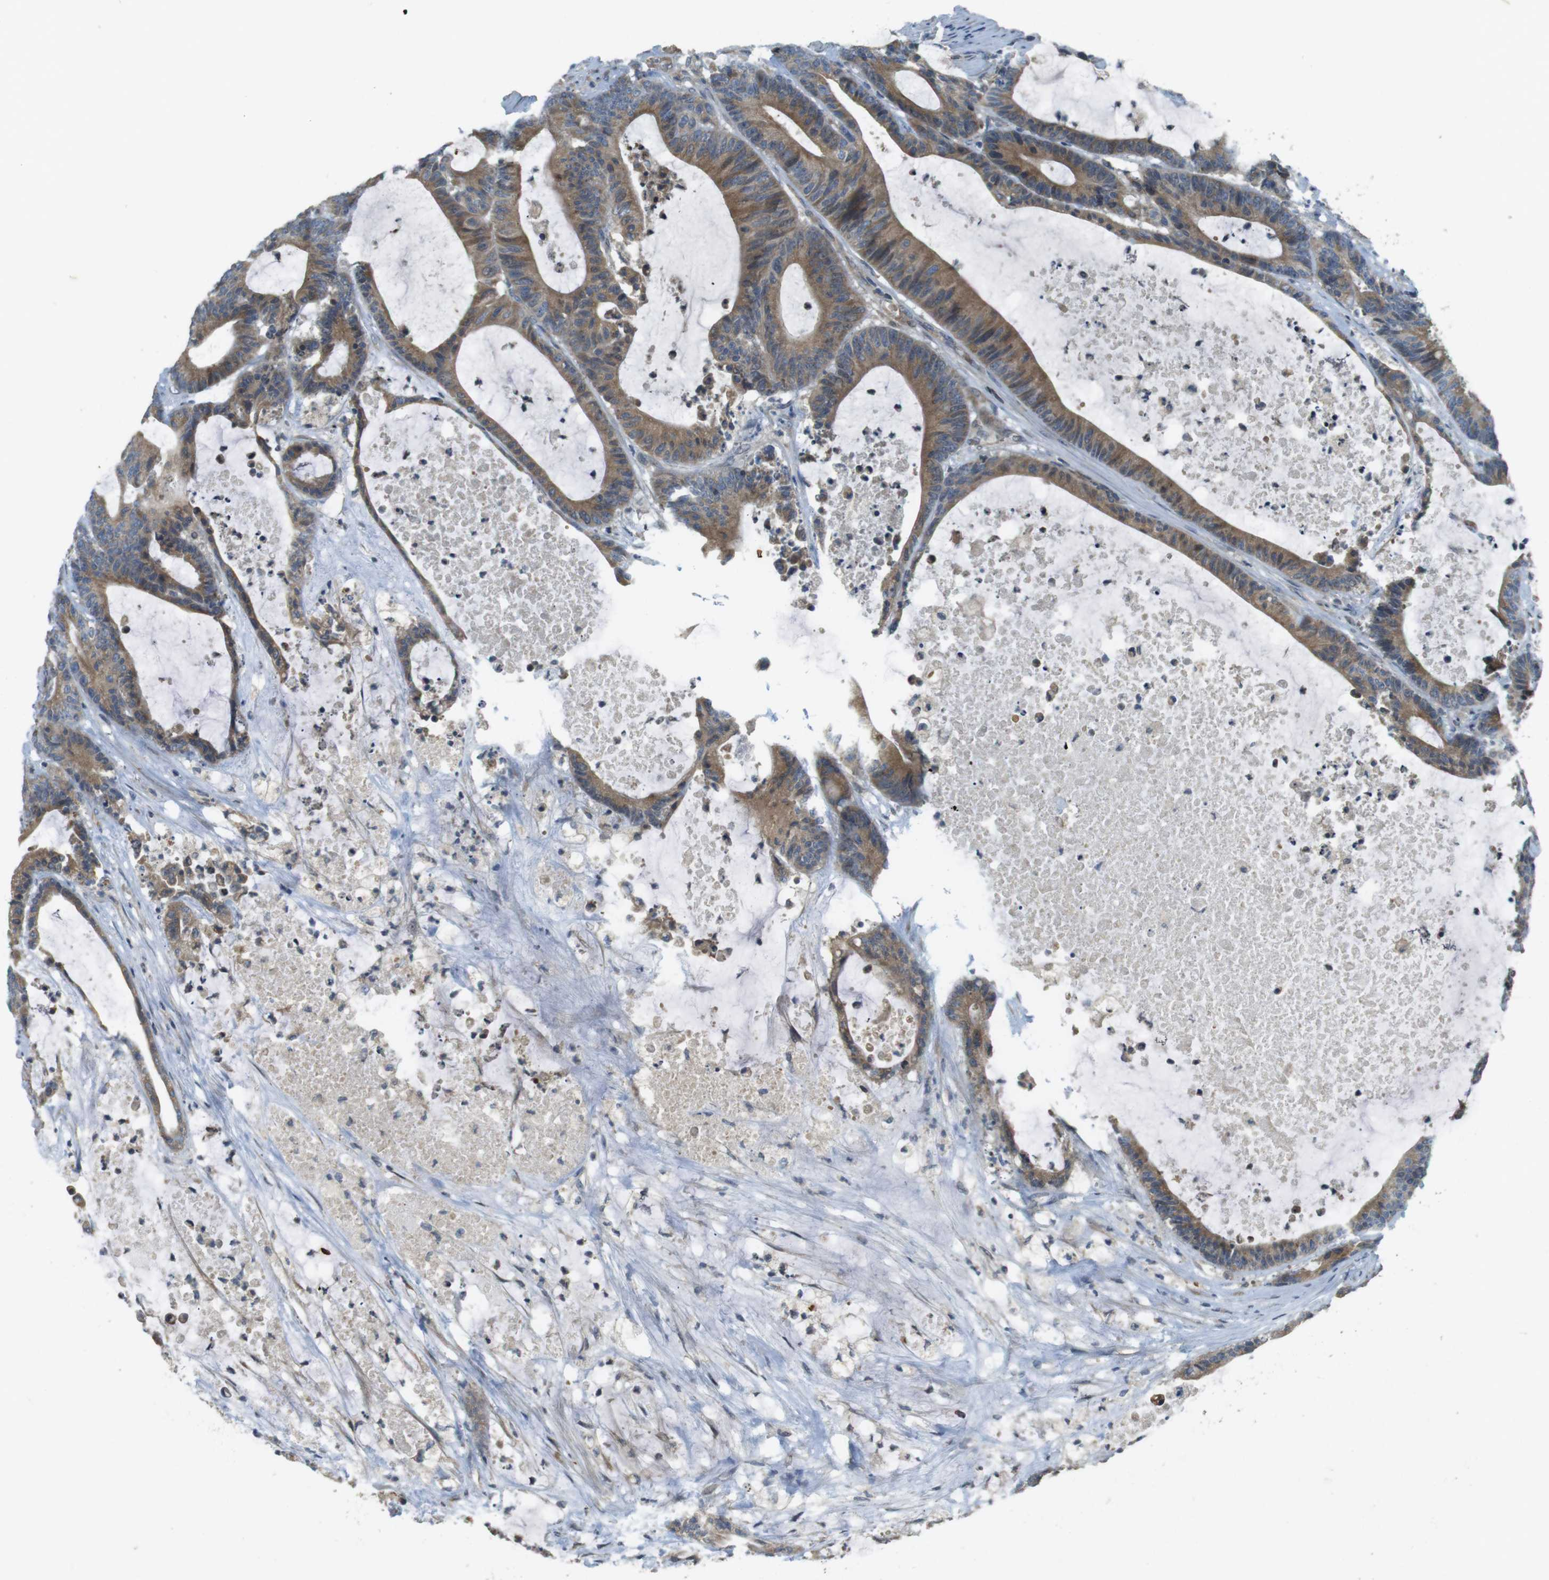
{"staining": {"intensity": "moderate", "quantity": ">75%", "location": "cytoplasmic/membranous"}, "tissue": "colorectal cancer", "cell_type": "Tumor cells", "image_type": "cancer", "snomed": [{"axis": "morphology", "description": "Adenocarcinoma, NOS"}, {"axis": "topography", "description": "Colon"}], "caption": "Human adenocarcinoma (colorectal) stained with a protein marker exhibits moderate staining in tumor cells.", "gene": "CLTC", "patient": {"sex": "female", "age": 84}}